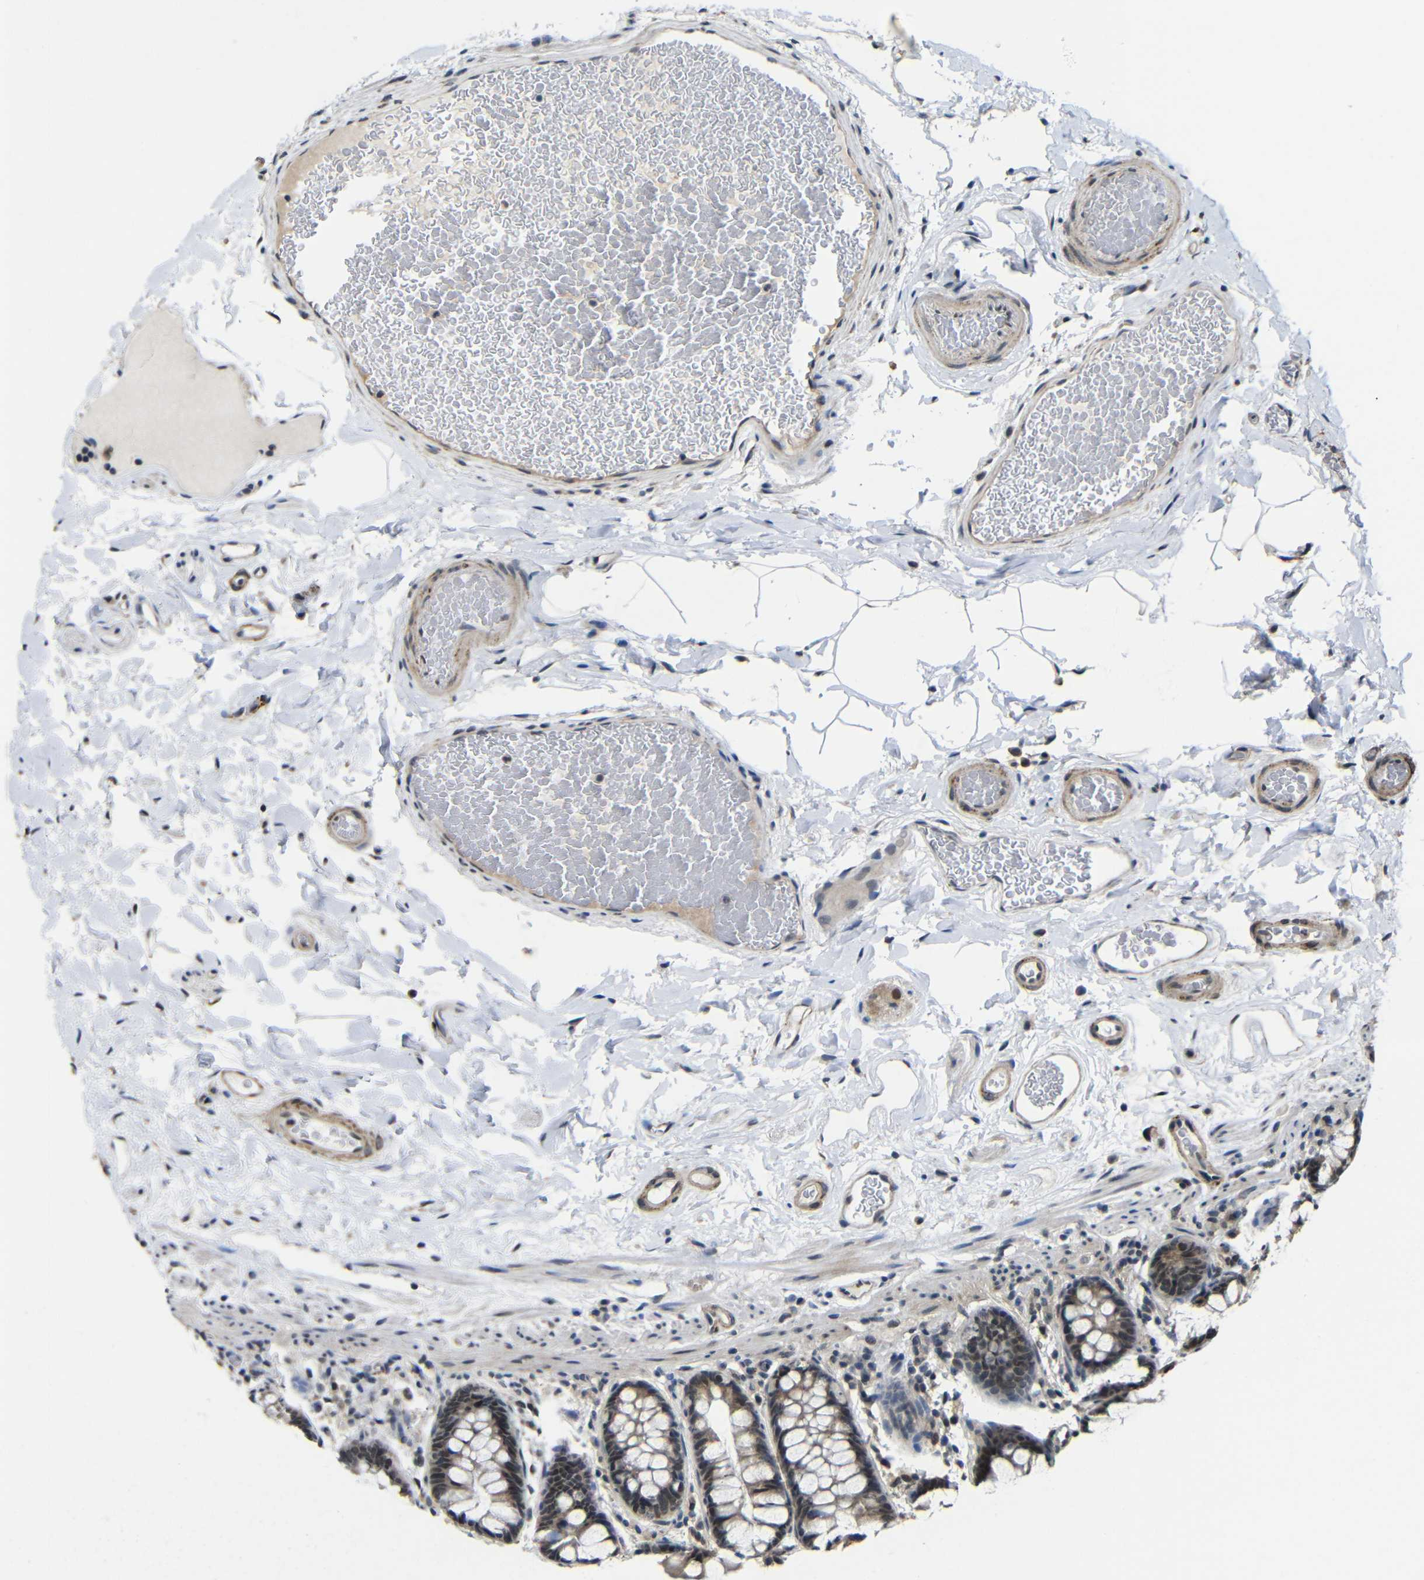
{"staining": {"intensity": "moderate", "quantity": ">75%", "location": "nuclear"}, "tissue": "colon", "cell_type": "Endothelial cells", "image_type": "normal", "snomed": [{"axis": "morphology", "description": "Normal tissue, NOS"}, {"axis": "topography", "description": "Colon"}], "caption": "Endothelial cells show medium levels of moderate nuclear positivity in approximately >75% of cells in normal colon.", "gene": "FAM172A", "patient": {"sex": "female", "age": 80}}